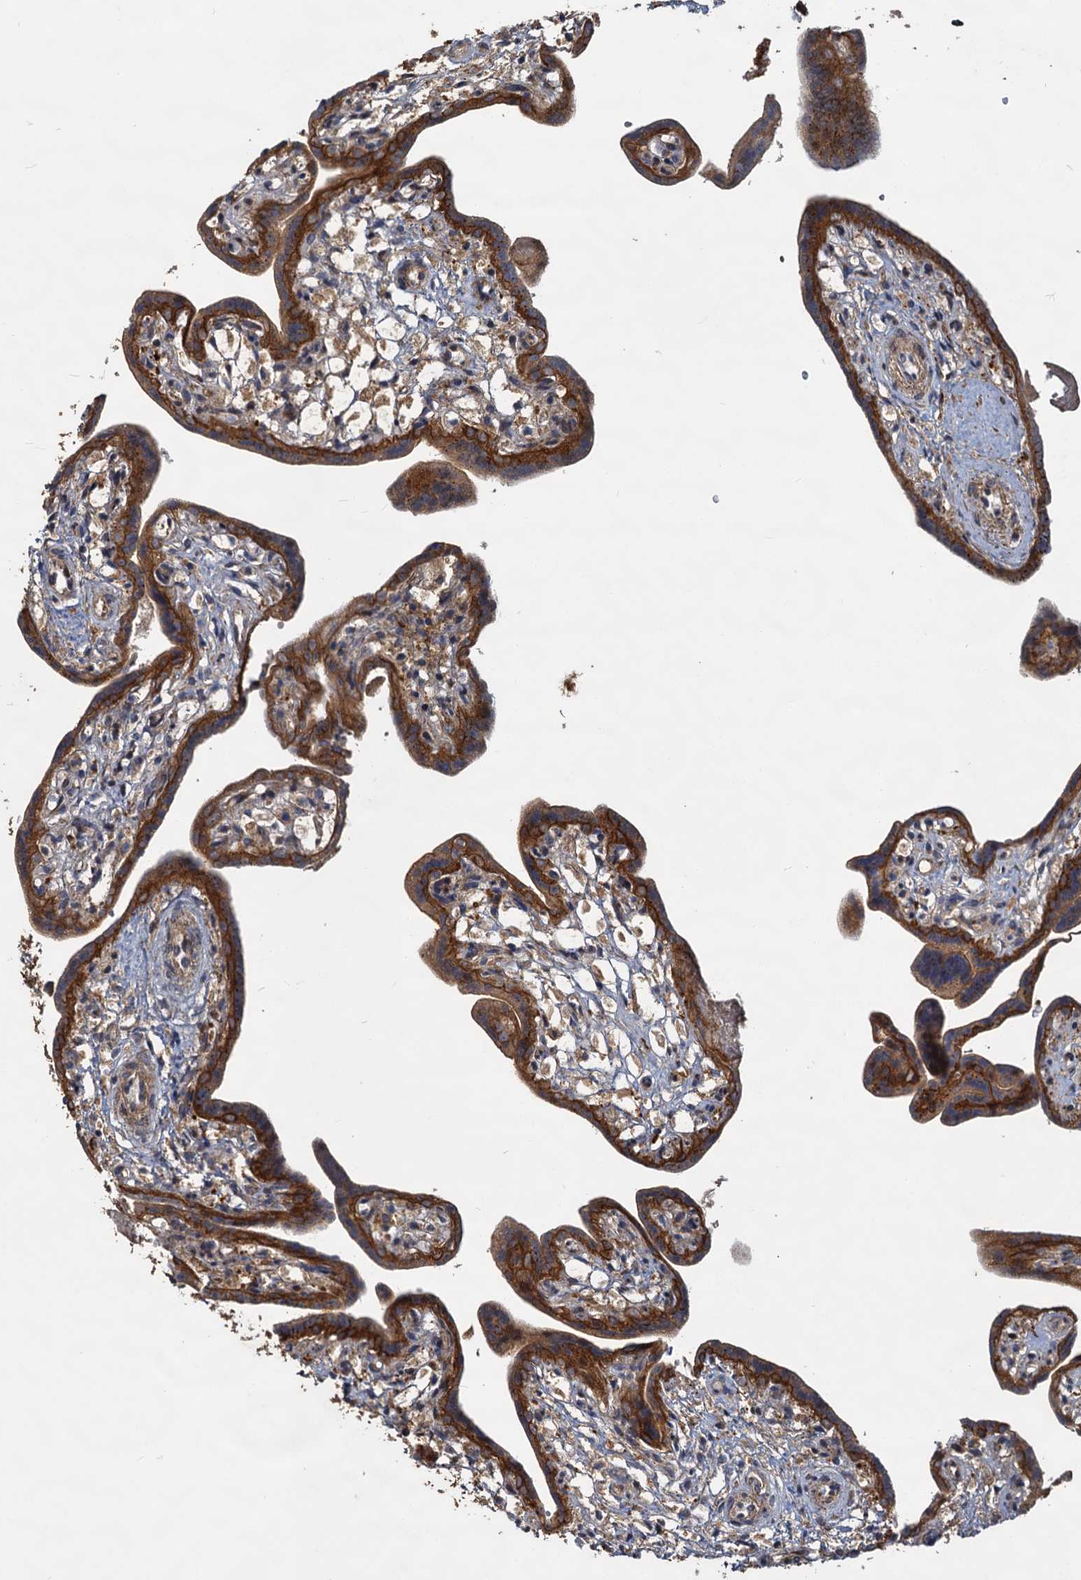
{"staining": {"intensity": "strong", "quantity": ">75%", "location": "cytoplasmic/membranous,nuclear"}, "tissue": "placenta", "cell_type": "Trophoblastic cells", "image_type": "normal", "snomed": [{"axis": "morphology", "description": "Normal tissue, NOS"}, {"axis": "topography", "description": "Placenta"}], "caption": "Human placenta stained for a protein (brown) reveals strong cytoplasmic/membranous,nuclear positive positivity in about >75% of trophoblastic cells.", "gene": "TRIM23", "patient": {"sex": "female", "age": 37}}